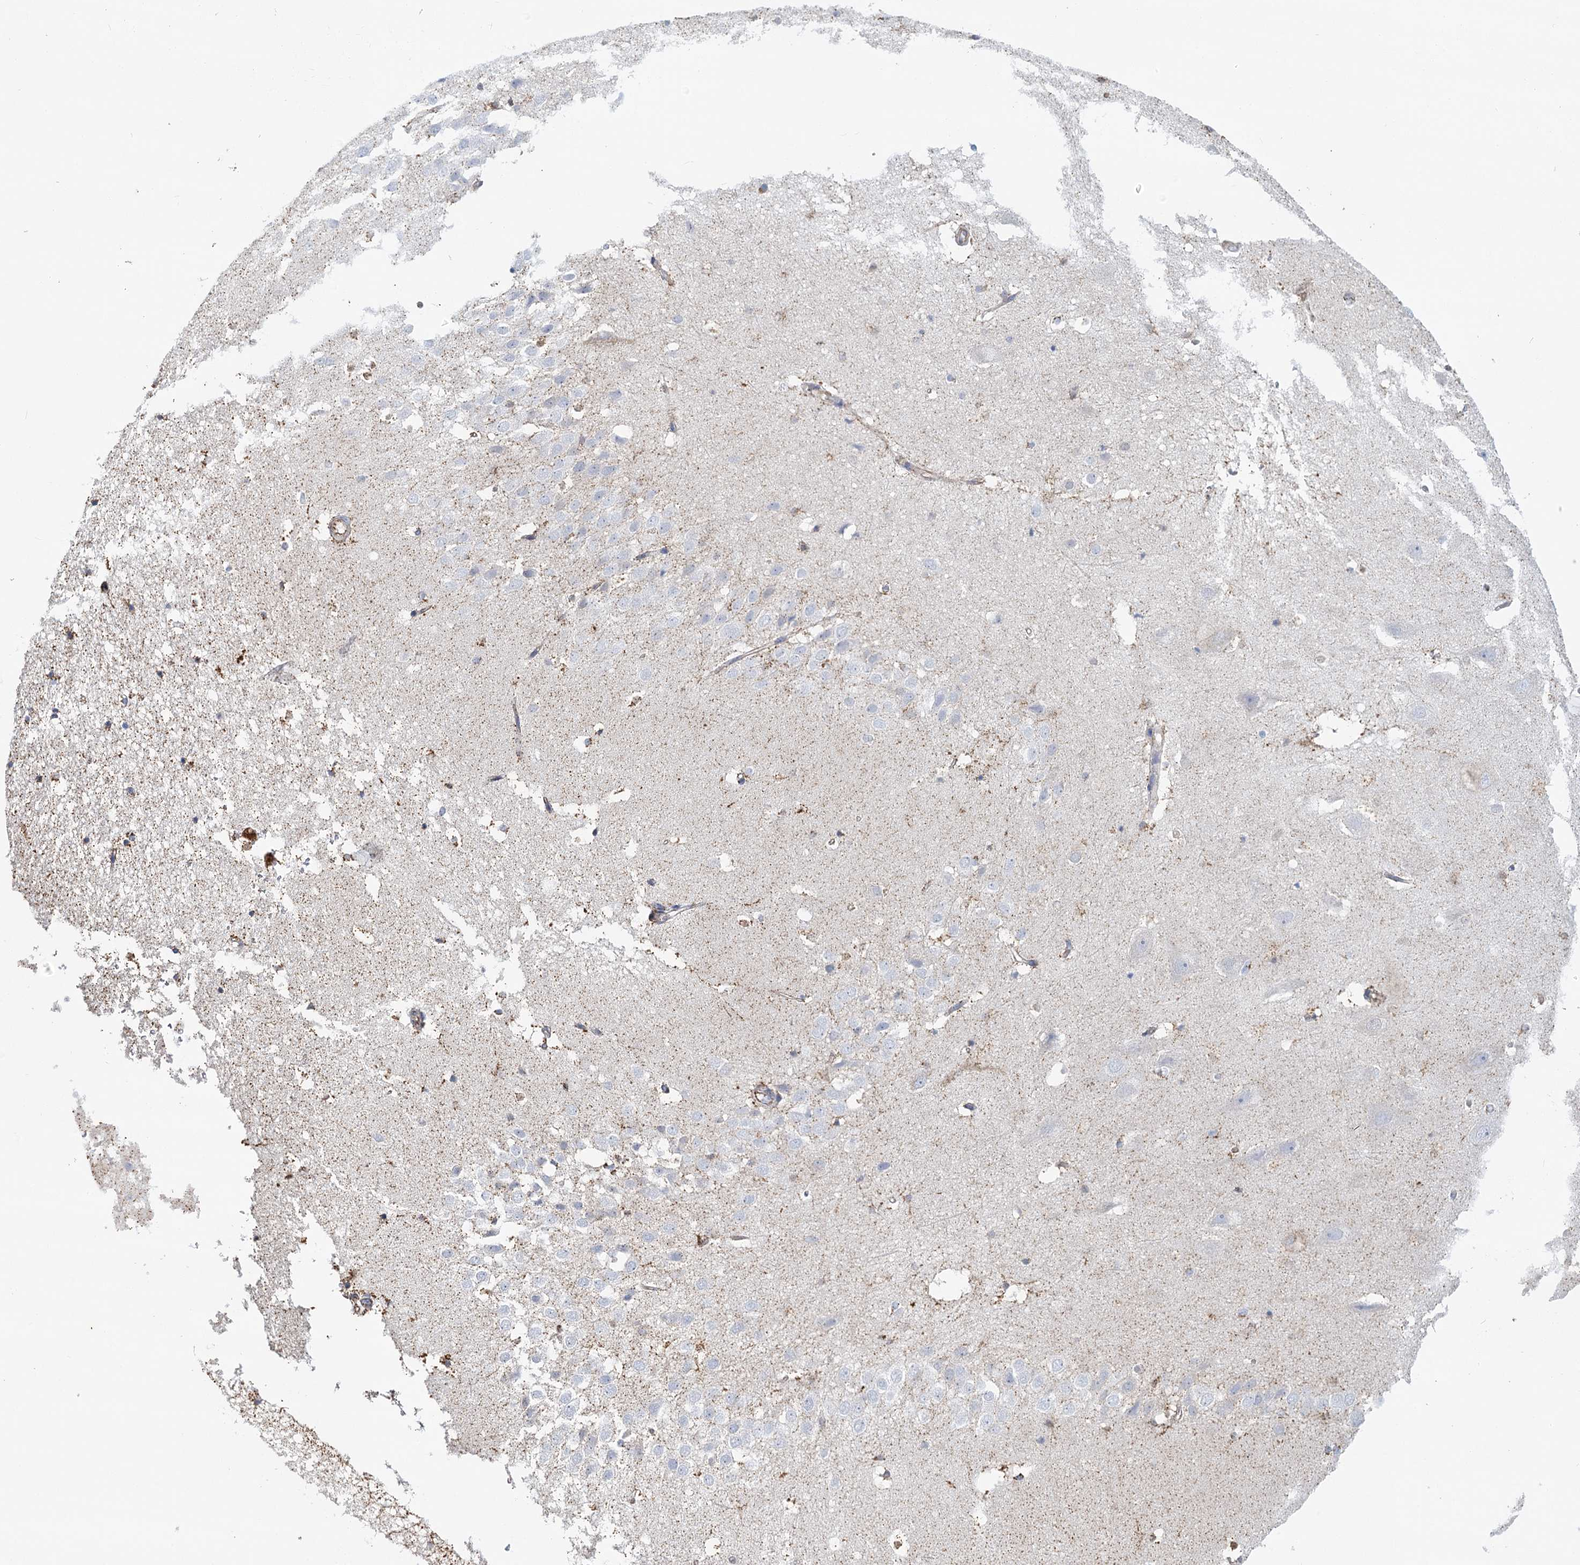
{"staining": {"intensity": "negative", "quantity": "none", "location": "none"}, "tissue": "hippocampus", "cell_type": "Glial cells", "image_type": "normal", "snomed": [{"axis": "morphology", "description": "Normal tissue, NOS"}, {"axis": "topography", "description": "Hippocampus"}], "caption": "A high-resolution image shows IHC staining of unremarkable hippocampus, which demonstrates no significant staining in glial cells.", "gene": "DHTKD1", "patient": {"sex": "female", "age": 52}}